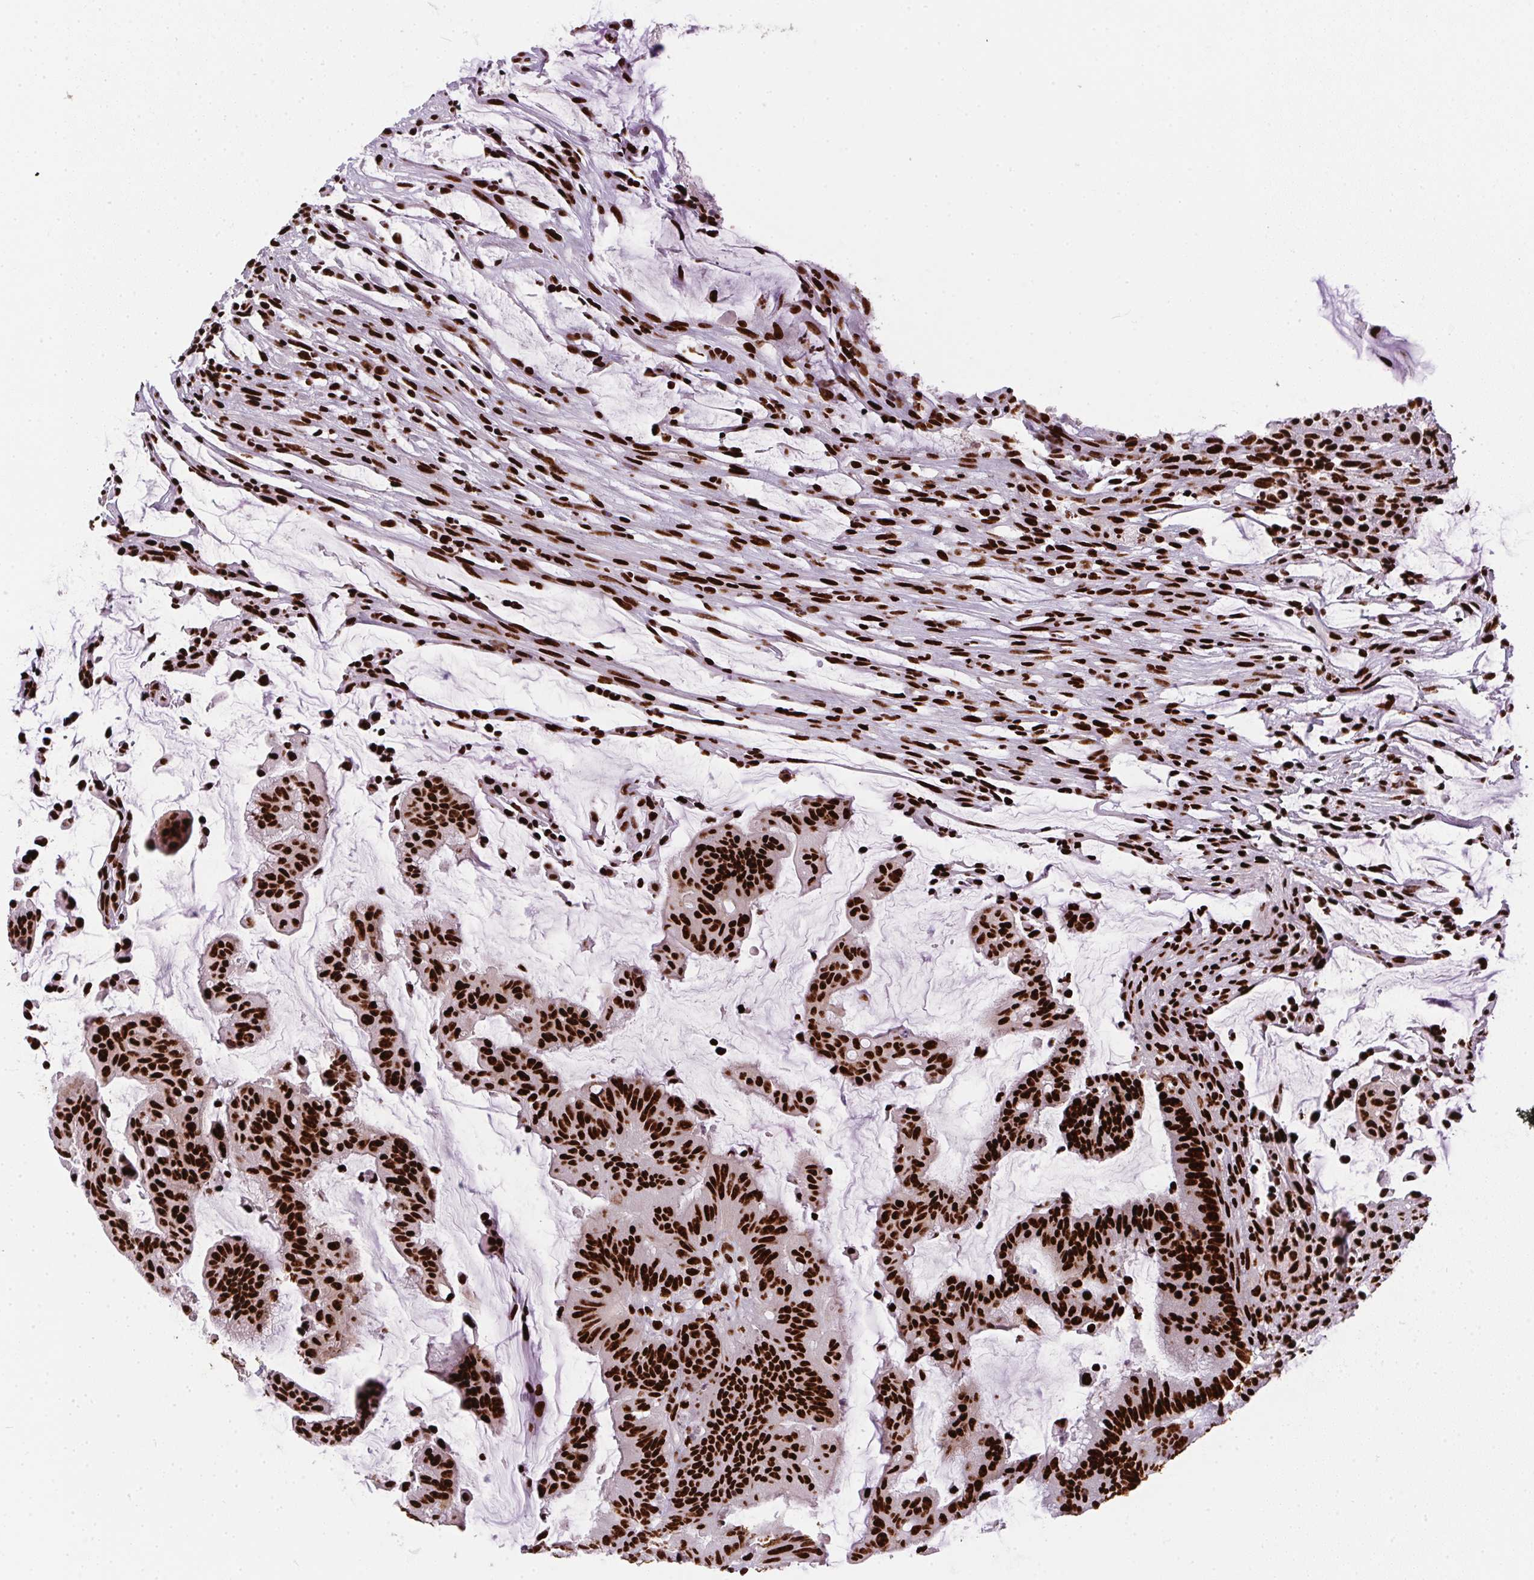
{"staining": {"intensity": "strong", "quantity": ">75%", "location": "nuclear"}, "tissue": "colorectal cancer", "cell_type": "Tumor cells", "image_type": "cancer", "snomed": [{"axis": "morphology", "description": "Adenocarcinoma, NOS"}, {"axis": "topography", "description": "Colon"}], "caption": "Strong nuclear protein positivity is appreciated in approximately >75% of tumor cells in colorectal cancer.", "gene": "PAGE3", "patient": {"sex": "female", "age": 78}}